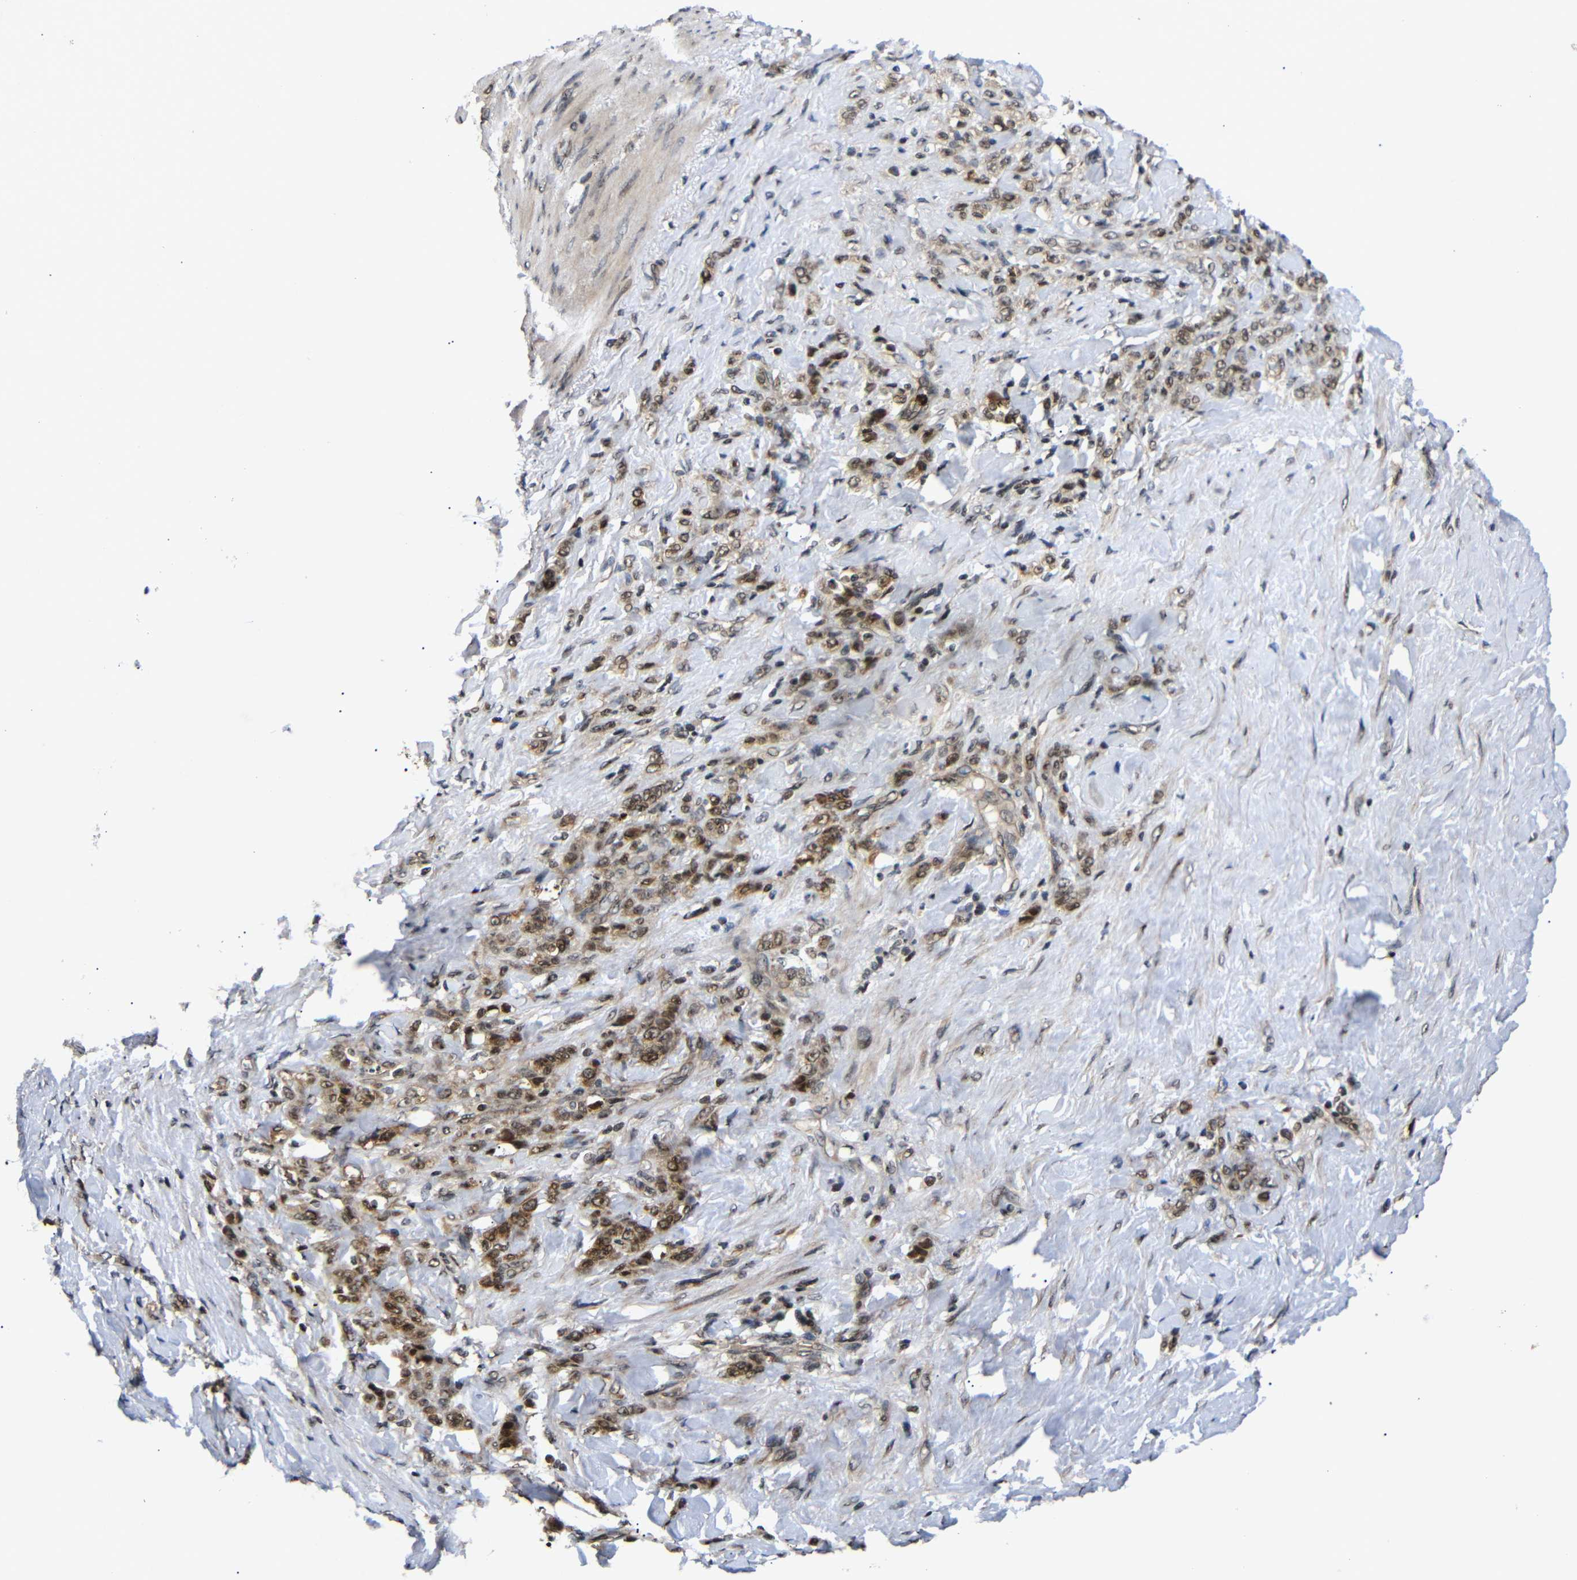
{"staining": {"intensity": "moderate", "quantity": ">75%", "location": "cytoplasmic/membranous,nuclear"}, "tissue": "stomach cancer", "cell_type": "Tumor cells", "image_type": "cancer", "snomed": [{"axis": "morphology", "description": "Adenocarcinoma, NOS"}, {"axis": "topography", "description": "Stomach"}], "caption": "This micrograph demonstrates immunohistochemistry staining of stomach cancer, with medium moderate cytoplasmic/membranous and nuclear positivity in about >75% of tumor cells.", "gene": "KIF23", "patient": {"sex": "male", "age": 82}}